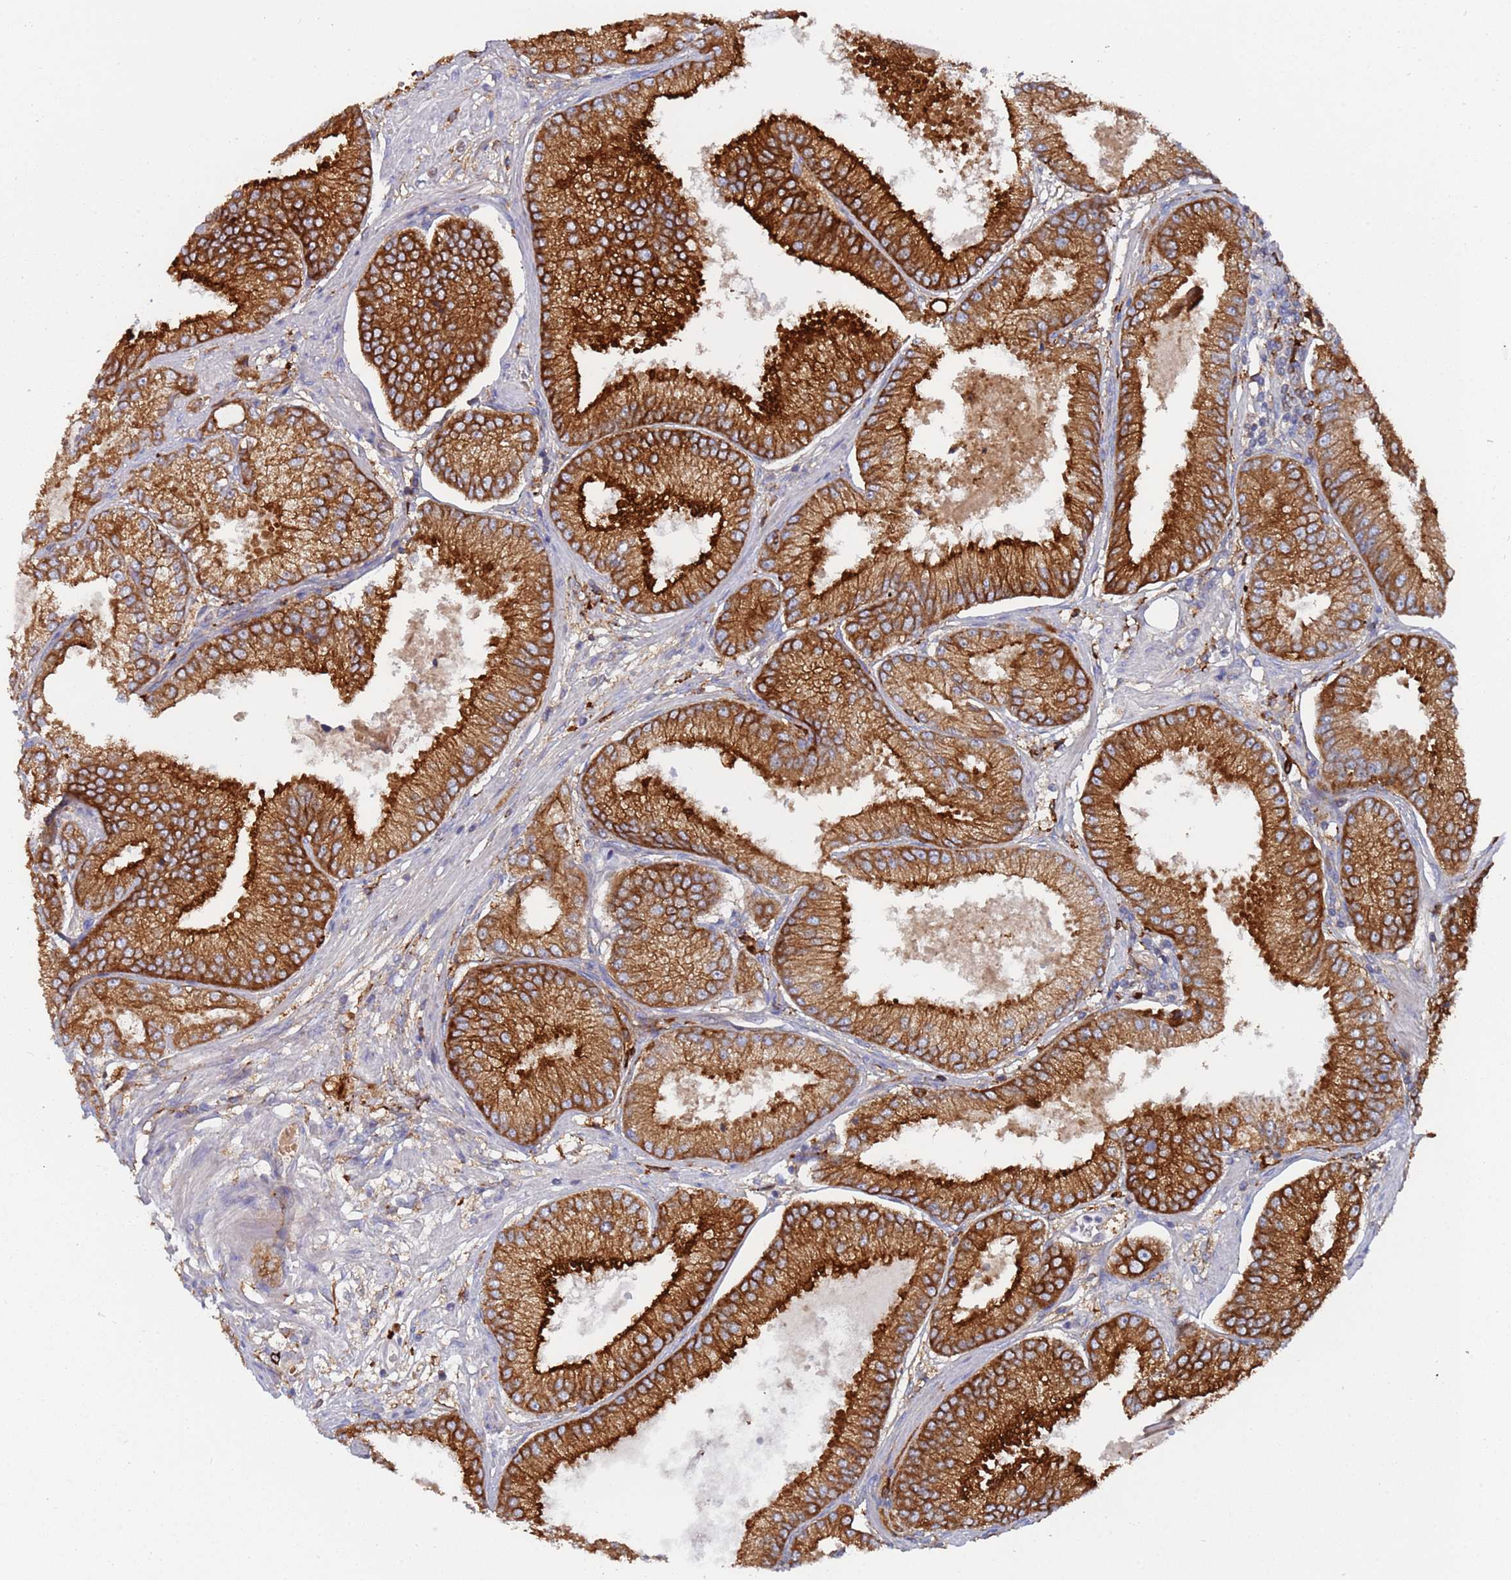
{"staining": {"intensity": "strong", "quantity": ">75%", "location": "cytoplasmic/membranous"}, "tissue": "prostate cancer", "cell_type": "Tumor cells", "image_type": "cancer", "snomed": [{"axis": "morphology", "description": "Adenocarcinoma, High grade"}, {"axis": "topography", "description": "Prostate"}], "caption": "Prostate cancer stained with a protein marker demonstrates strong staining in tumor cells.", "gene": "MALRD1", "patient": {"sex": "male", "age": 71}}